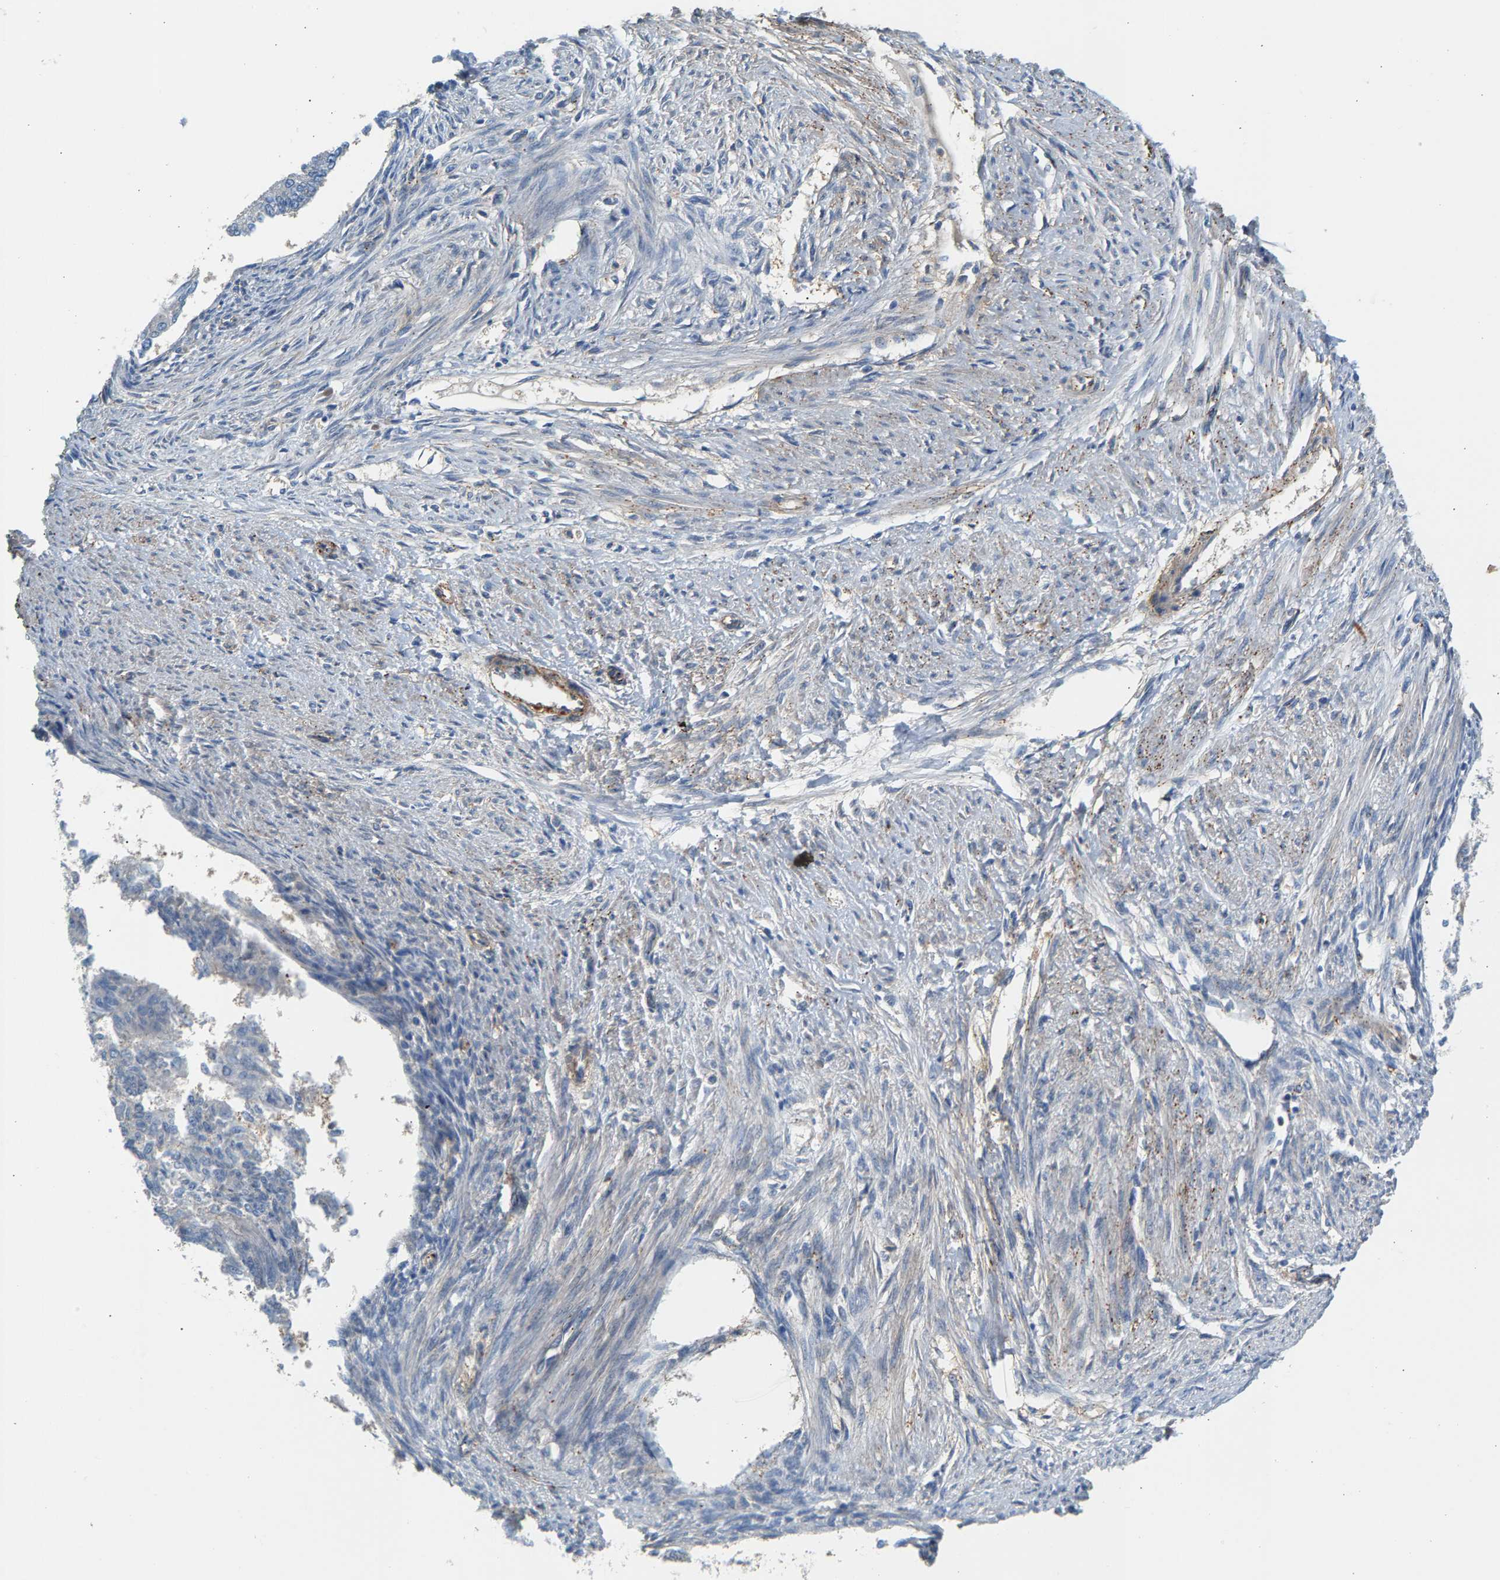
{"staining": {"intensity": "negative", "quantity": "none", "location": "none"}, "tissue": "endometrial cancer", "cell_type": "Tumor cells", "image_type": "cancer", "snomed": [{"axis": "morphology", "description": "Adenocarcinoma, NOS"}, {"axis": "topography", "description": "Endometrium"}], "caption": "This is a histopathology image of immunohistochemistry (IHC) staining of adenocarcinoma (endometrial), which shows no staining in tumor cells.", "gene": "KRTAP27-1", "patient": {"sex": "female", "age": 32}}